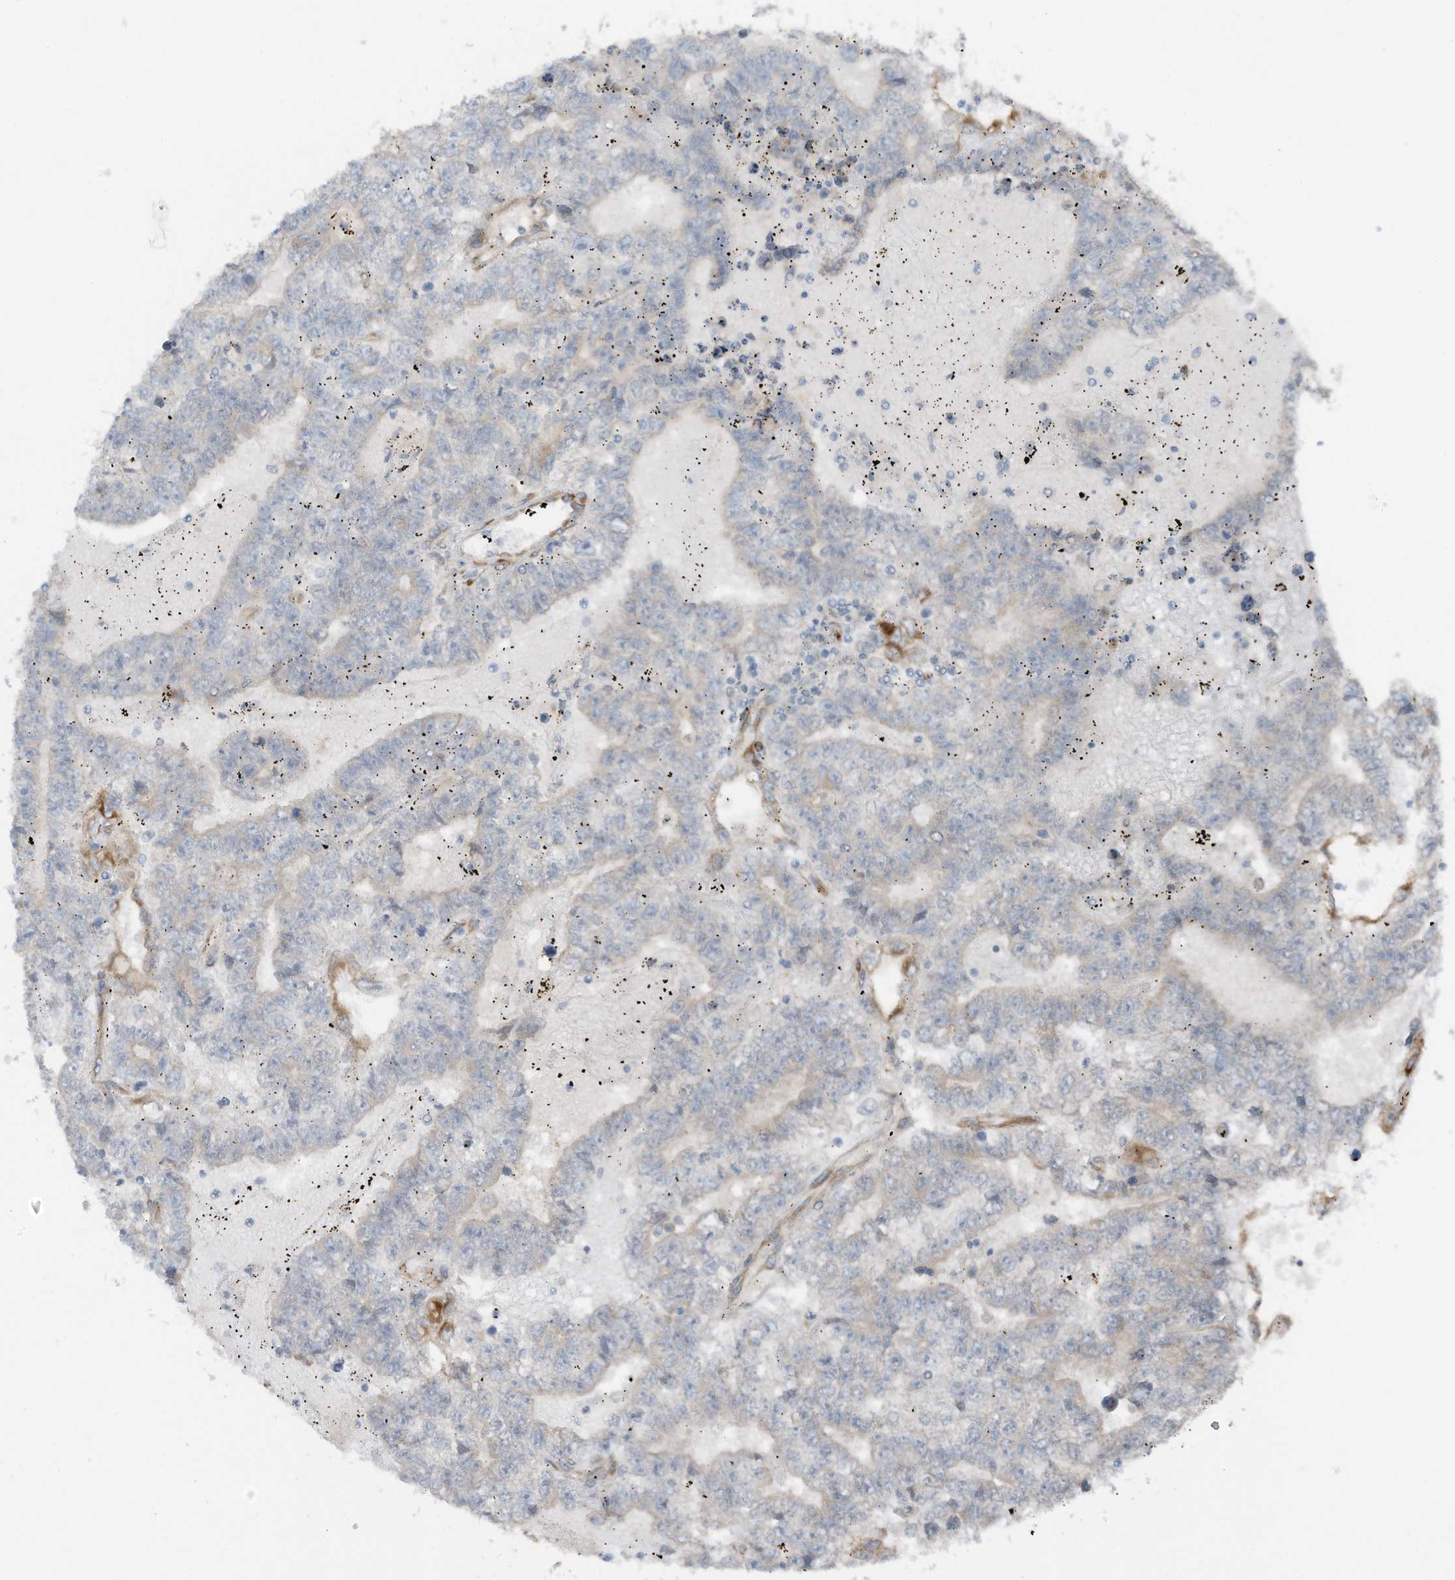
{"staining": {"intensity": "negative", "quantity": "none", "location": "none"}, "tissue": "testis cancer", "cell_type": "Tumor cells", "image_type": "cancer", "snomed": [{"axis": "morphology", "description": "Carcinoma, Embryonal, NOS"}, {"axis": "topography", "description": "Testis"}], "caption": "Tumor cells are negative for protein expression in human embryonal carcinoma (testis). The staining was performed using DAB to visualize the protein expression in brown, while the nuclei were stained in blue with hematoxylin (Magnification: 20x).", "gene": "ARHGEF33", "patient": {"sex": "male", "age": 25}}